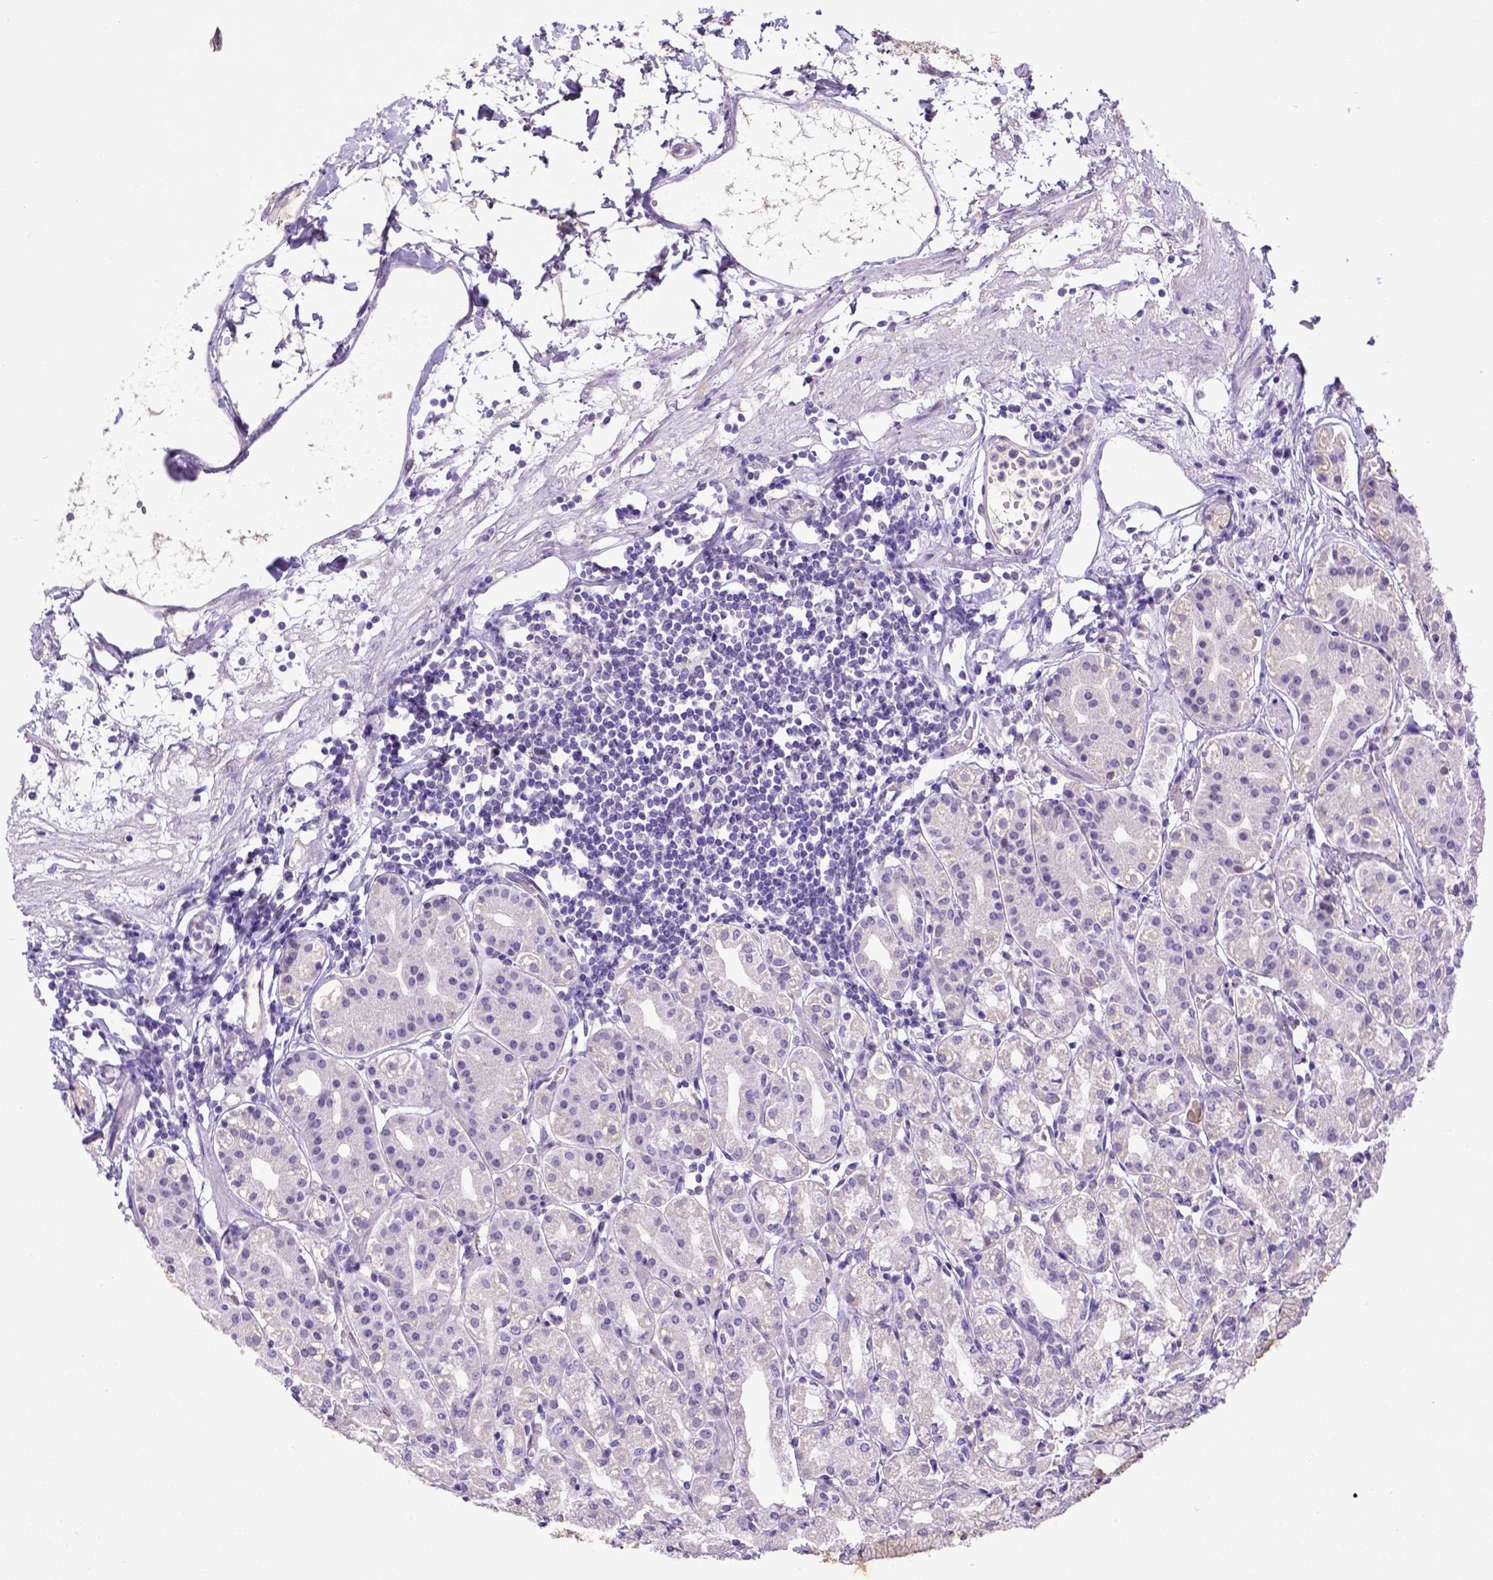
{"staining": {"intensity": "negative", "quantity": "none", "location": "none"}, "tissue": "stomach", "cell_type": "Glandular cells", "image_type": "normal", "snomed": [{"axis": "morphology", "description": "Normal tissue, NOS"}, {"axis": "topography", "description": "Skeletal muscle"}, {"axis": "topography", "description": "Stomach"}], "caption": "Immunohistochemistry of normal human stomach shows no positivity in glandular cells.", "gene": "BTN1A1", "patient": {"sex": "female", "age": 57}}